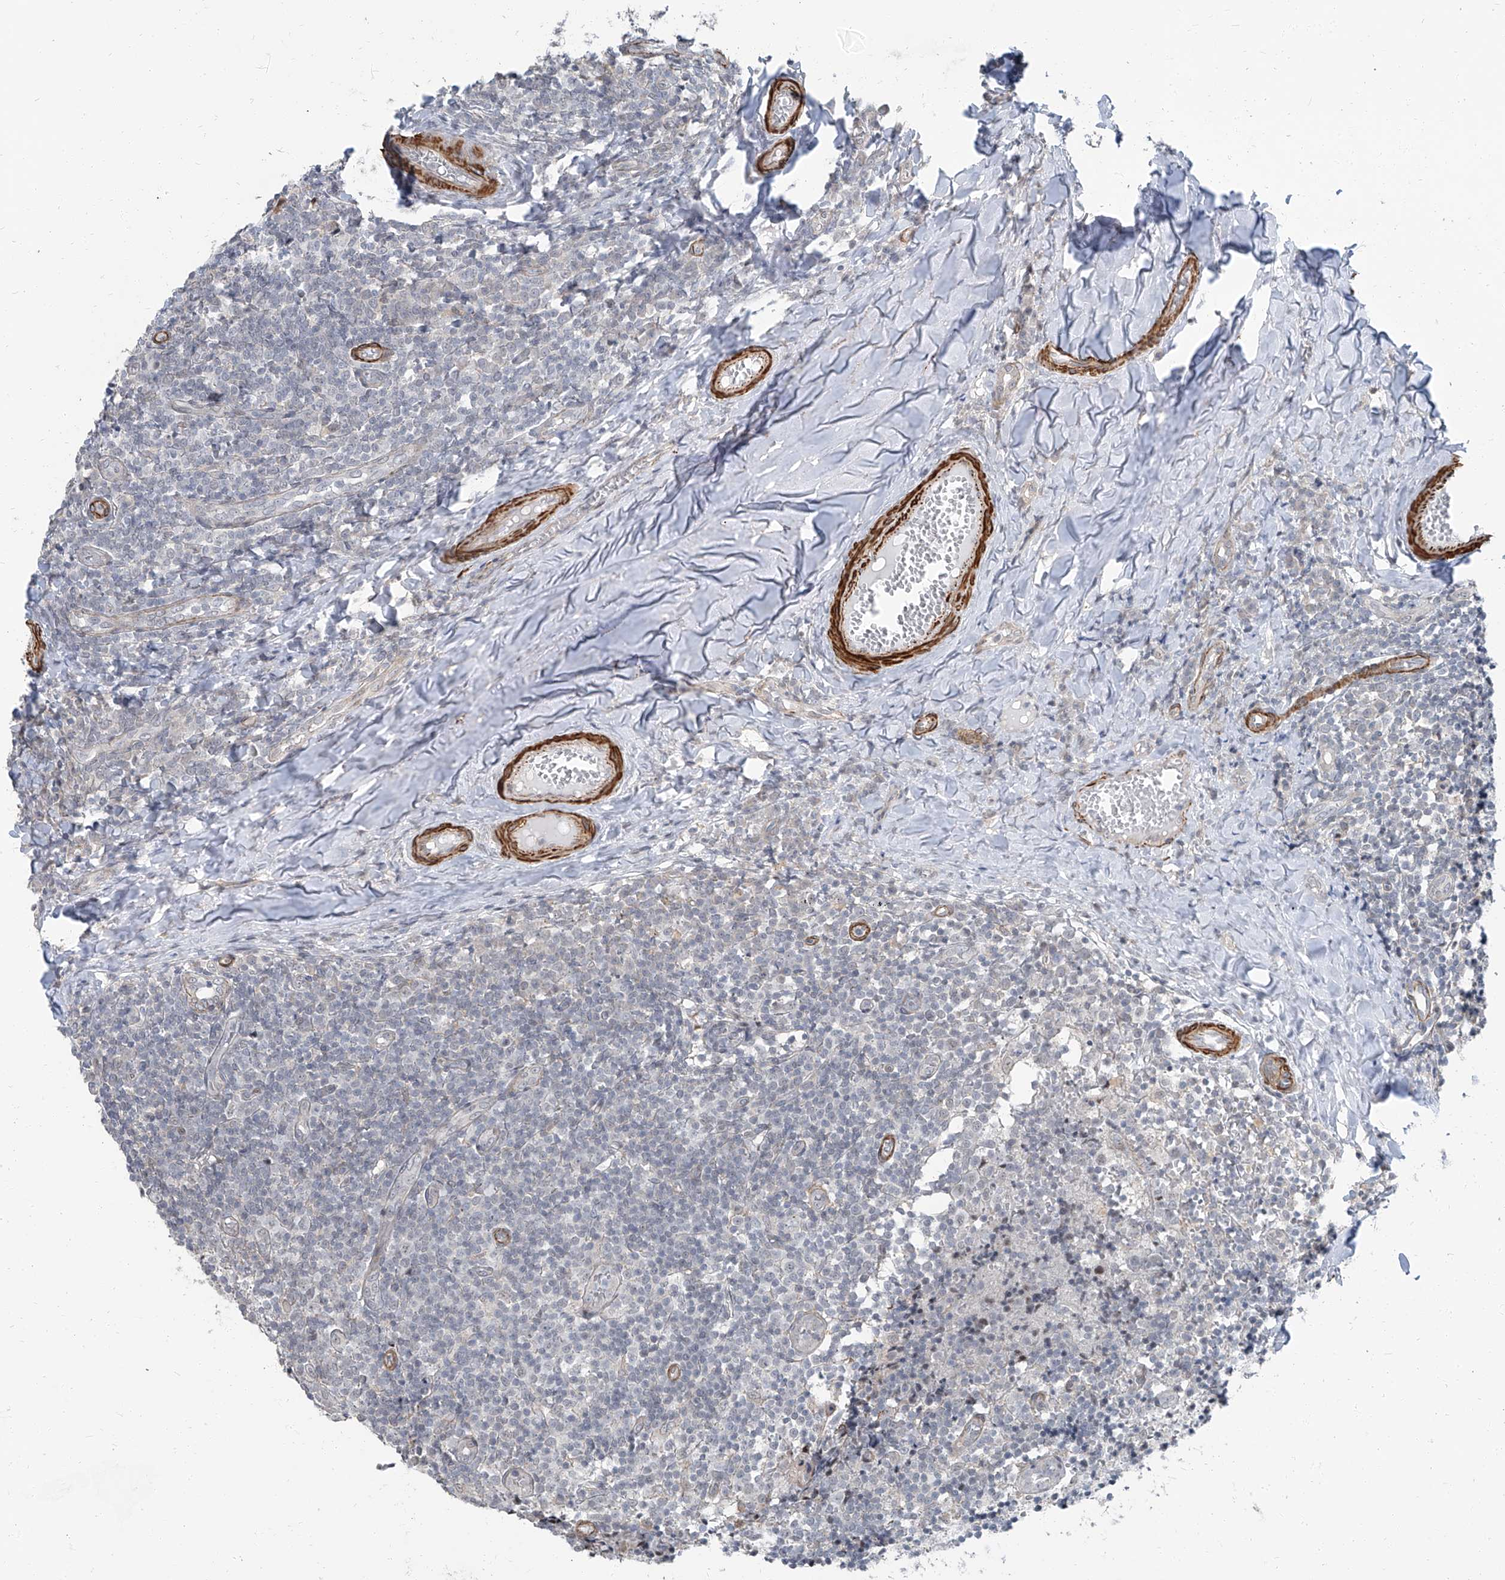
{"staining": {"intensity": "negative", "quantity": "none", "location": "none"}, "tissue": "tonsil", "cell_type": "Germinal center cells", "image_type": "normal", "snomed": [{"axis": "morphology", "description": "Normal tissue, NOS"}, {"axis": "topography", "description": "Tonsil"}], "caption": "This is an IHC histopathology image of normal human tonsil. There is no positivity in germinal center cells.", "gene": "TXLNB", "patient": {"sex": "female", "age": 19}}